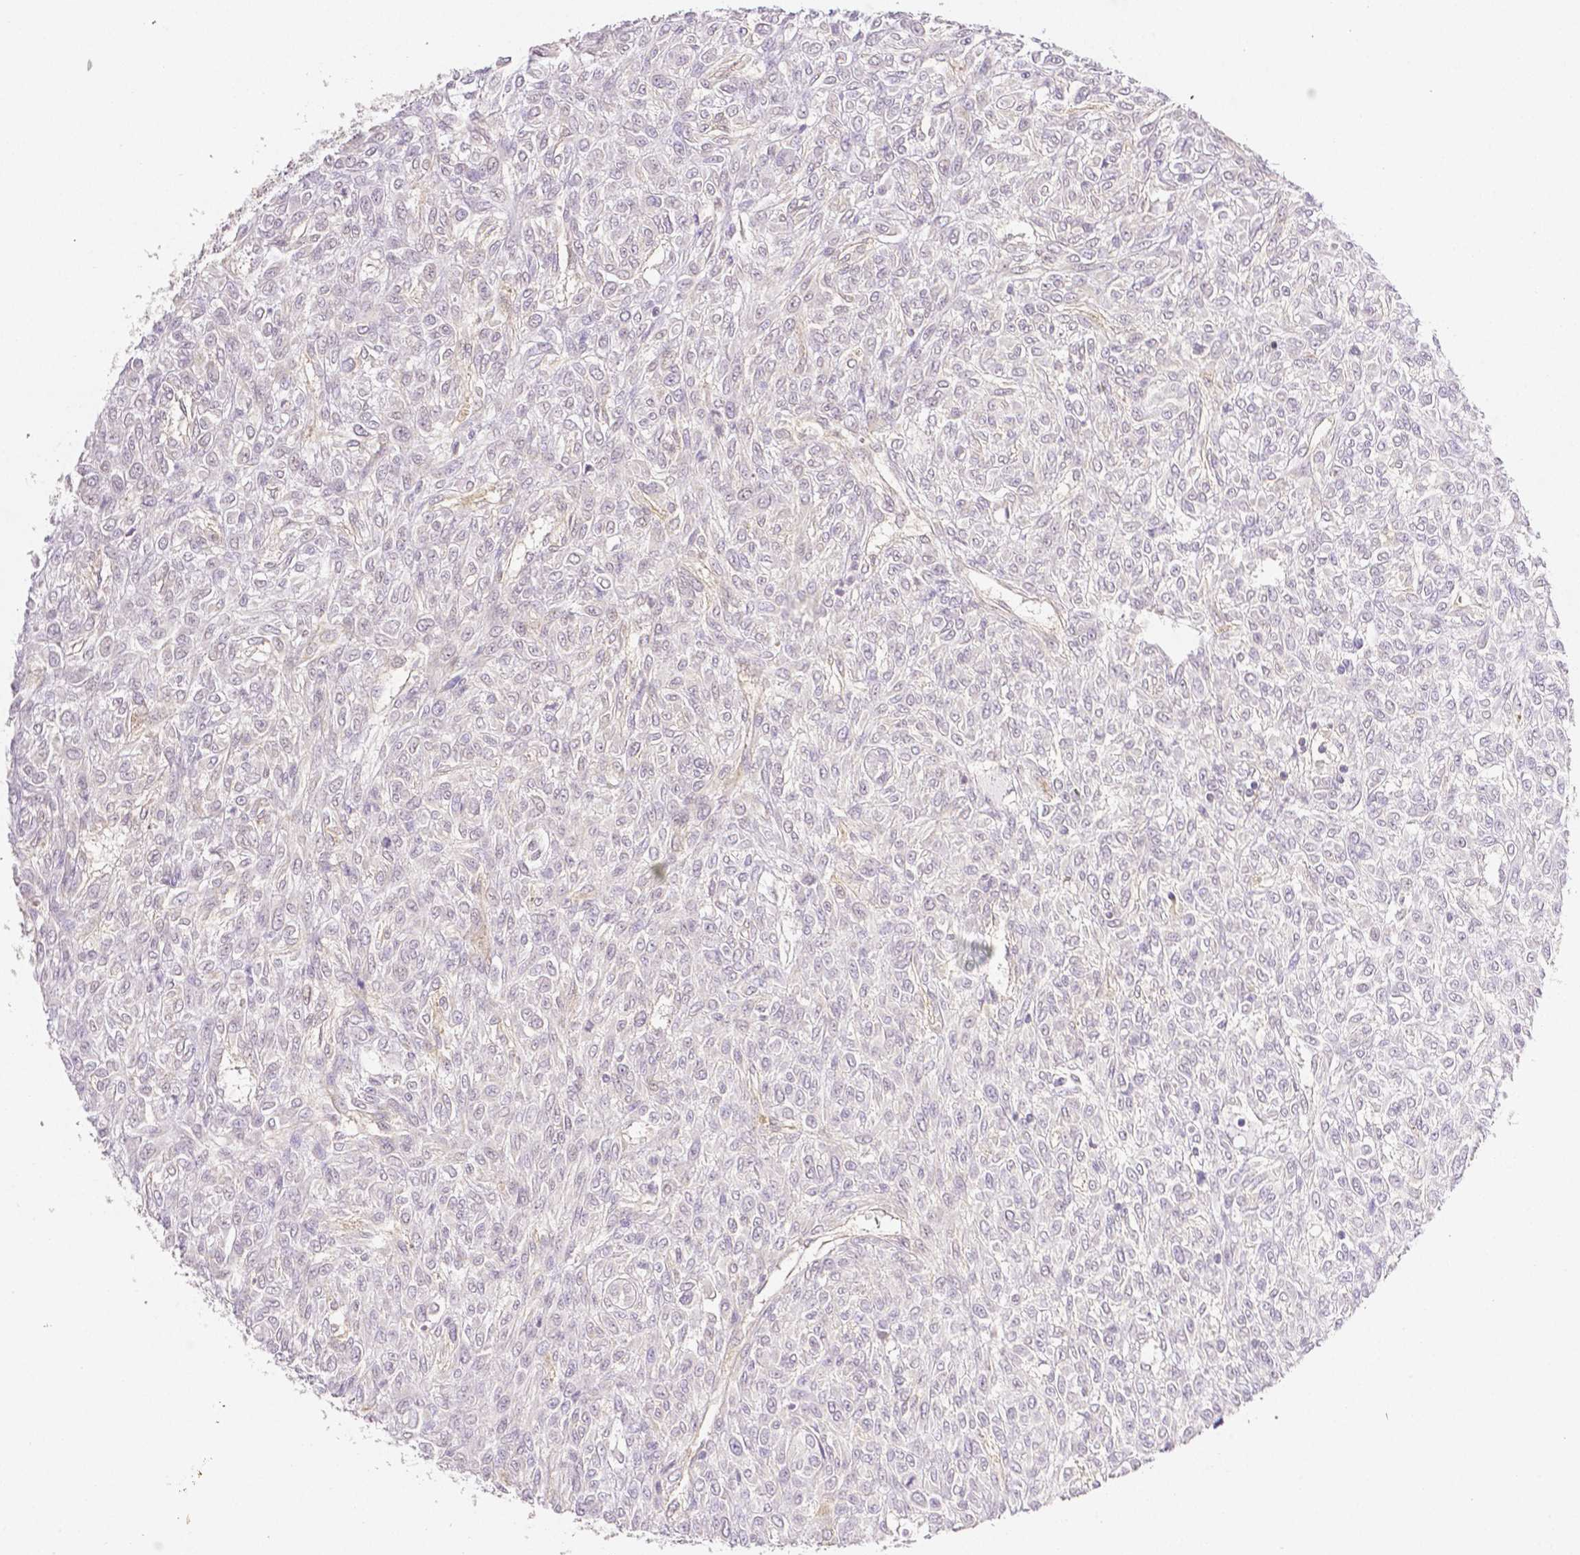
{"staining": {"intensity": "negative", "quantity": "none", "location": "none"}, "tissue": "renal cancer", "cell_type": "Tumor cells", "image_type": "cancer", "snomed": [{"axis": "morphology", "description": "Adenocarcinoma, NOS"}, {"axis": "topography", "description": "Kidney"}], "caption": "Adenocarcinoma (renal) was stained to show a protein in brown. There is no significant expression in tumor cells.", "gene": "THY1", "patient": {"sex": "male", "age": 58}}